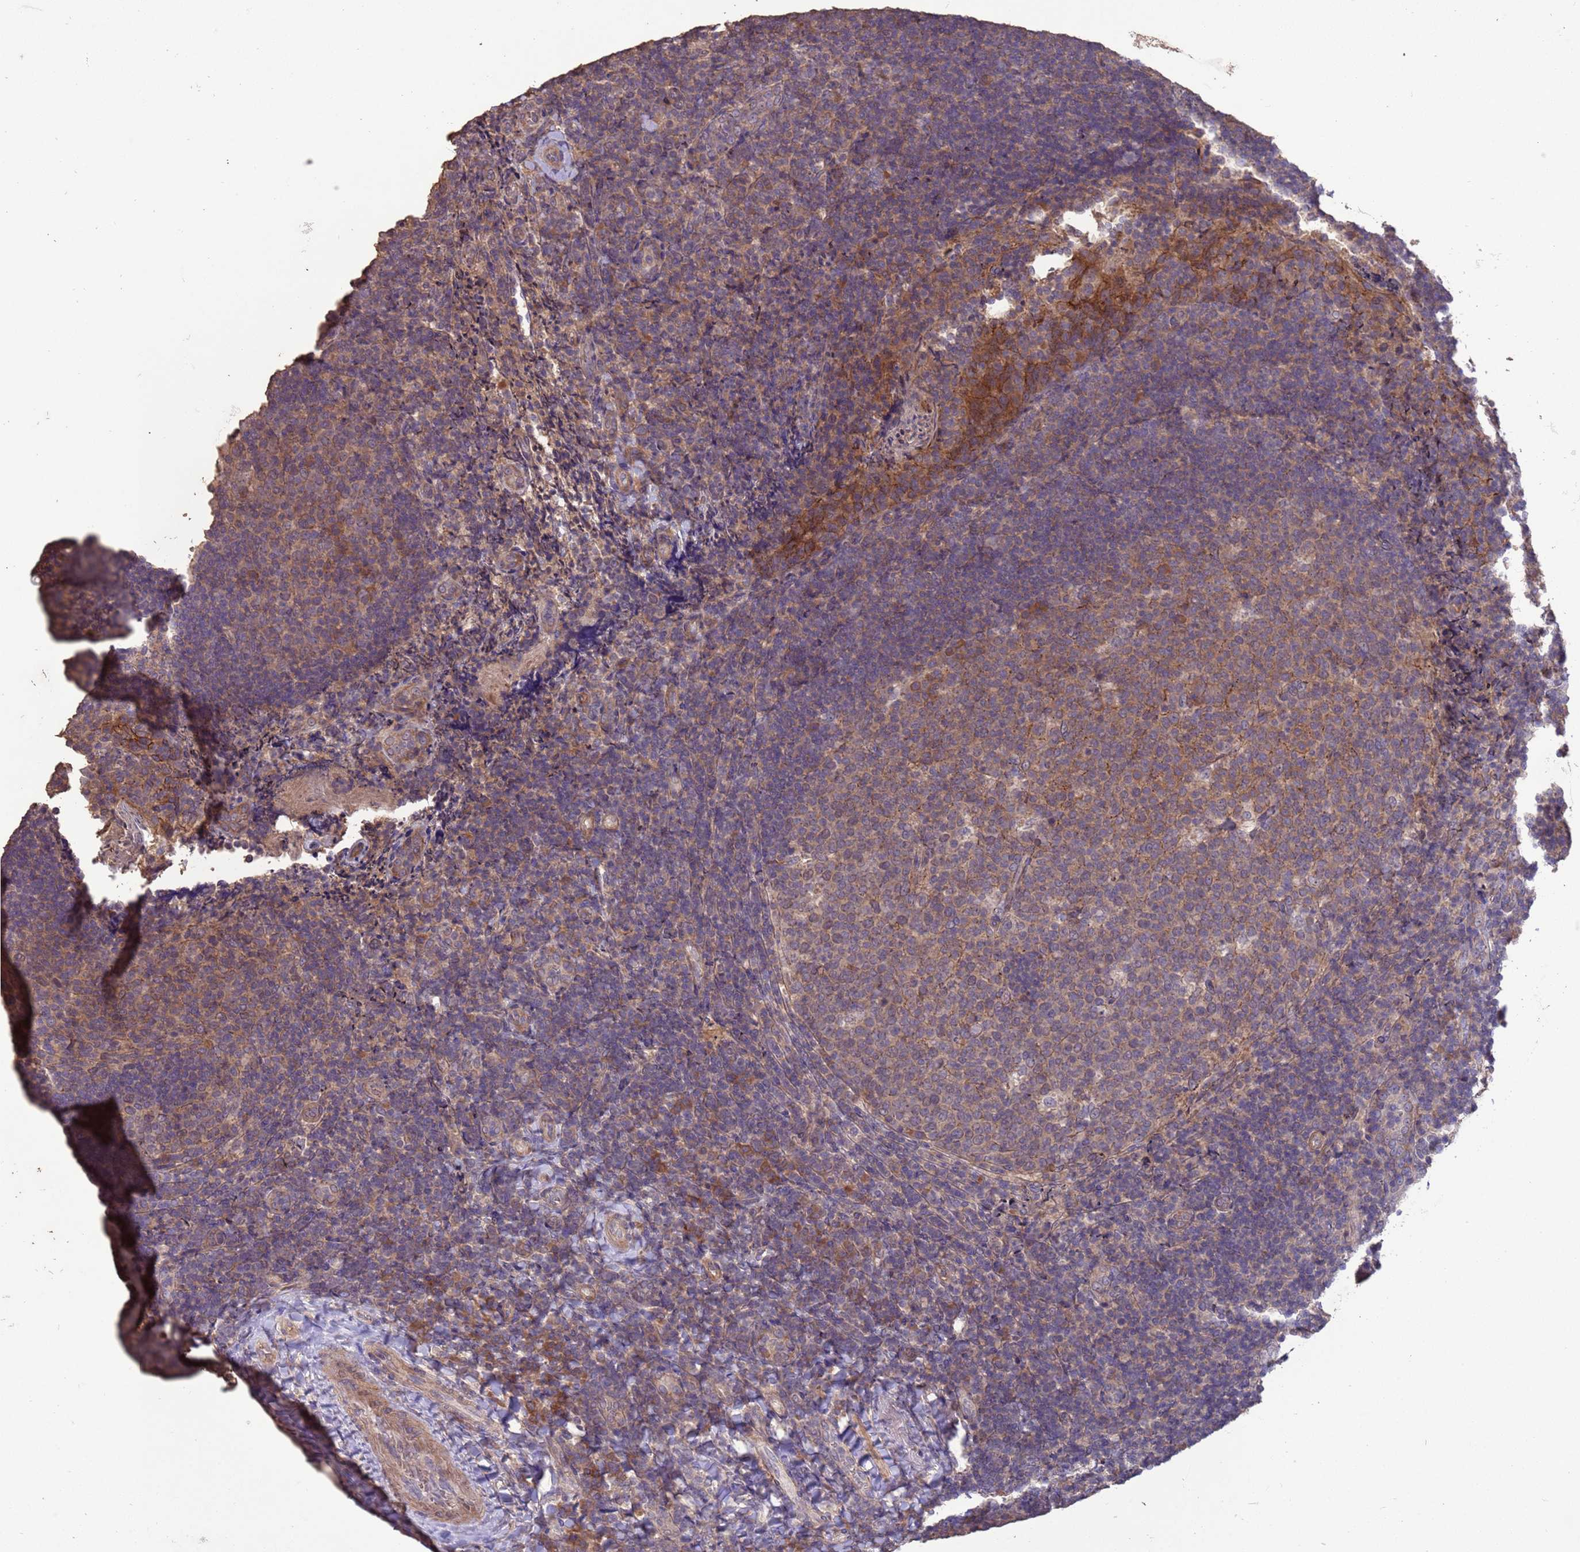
{"staining": {"intensity": "moderate", "quantity": "25%-75%", "location": "cytoplasmic/membranous"}, "tissue": "tonsil", "cell_type": "Germinal center cells", "image_type": "normal", "snomed": [{"axis": "morphology", "description": "Normal tissue, NOS"}, {"axis": "topography", "description": "Tonsil"}], "caption": "Tonsil was stained to show a protein in brown. There is medium levels of moderate cytoplasmic/membranous staining in about 25%-75% of germinal center cells. The staining is performed using DAB (3,3'-diaminobenzidine) brown chromogen to label protein expression. The nuclei are counter-stained blue using hematoxylin.", "gene": "SLC9B2", "patient": {"sex": "female", "age": 10}}